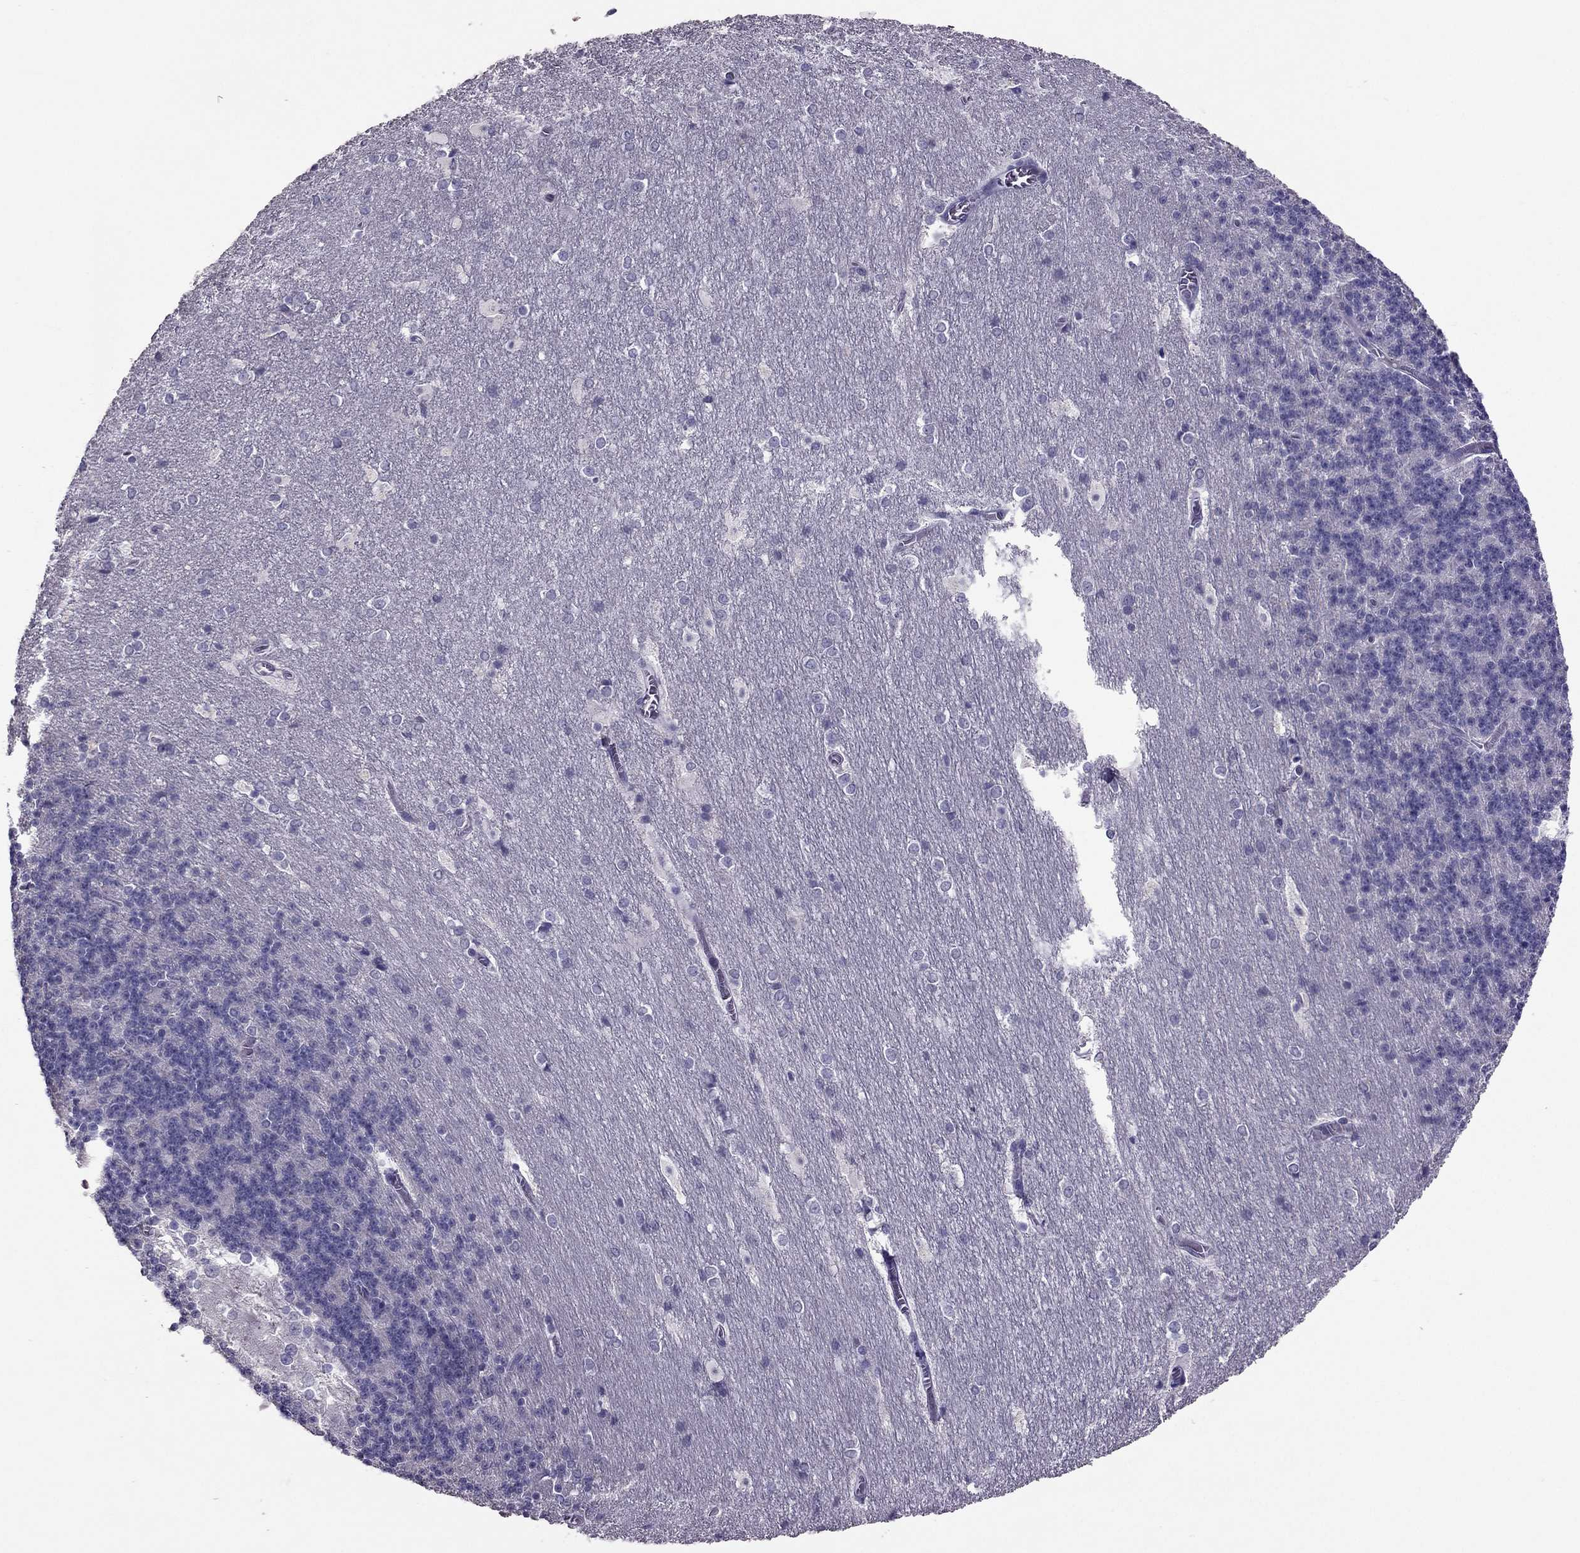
{"staining": {"intensity": "negative", "quantity": "none", "location": "none"}, "tissue": "cerebellum", "cell_type": "Cells in granular layer", "image_type": "normal", "snomed": [{"axis": "morphology", "description": "Normal tissue, NOS"}, {"axis": "topography", "description": "Cerebellum"}], "caption": "Immunohistochemistry (IHC) histopathology image of normal cerebellum stained for a protein (brown), which shows no staining in cells in granular layer.", "gene": "RHO", "patient": {"sex": "female", "age": 19}}